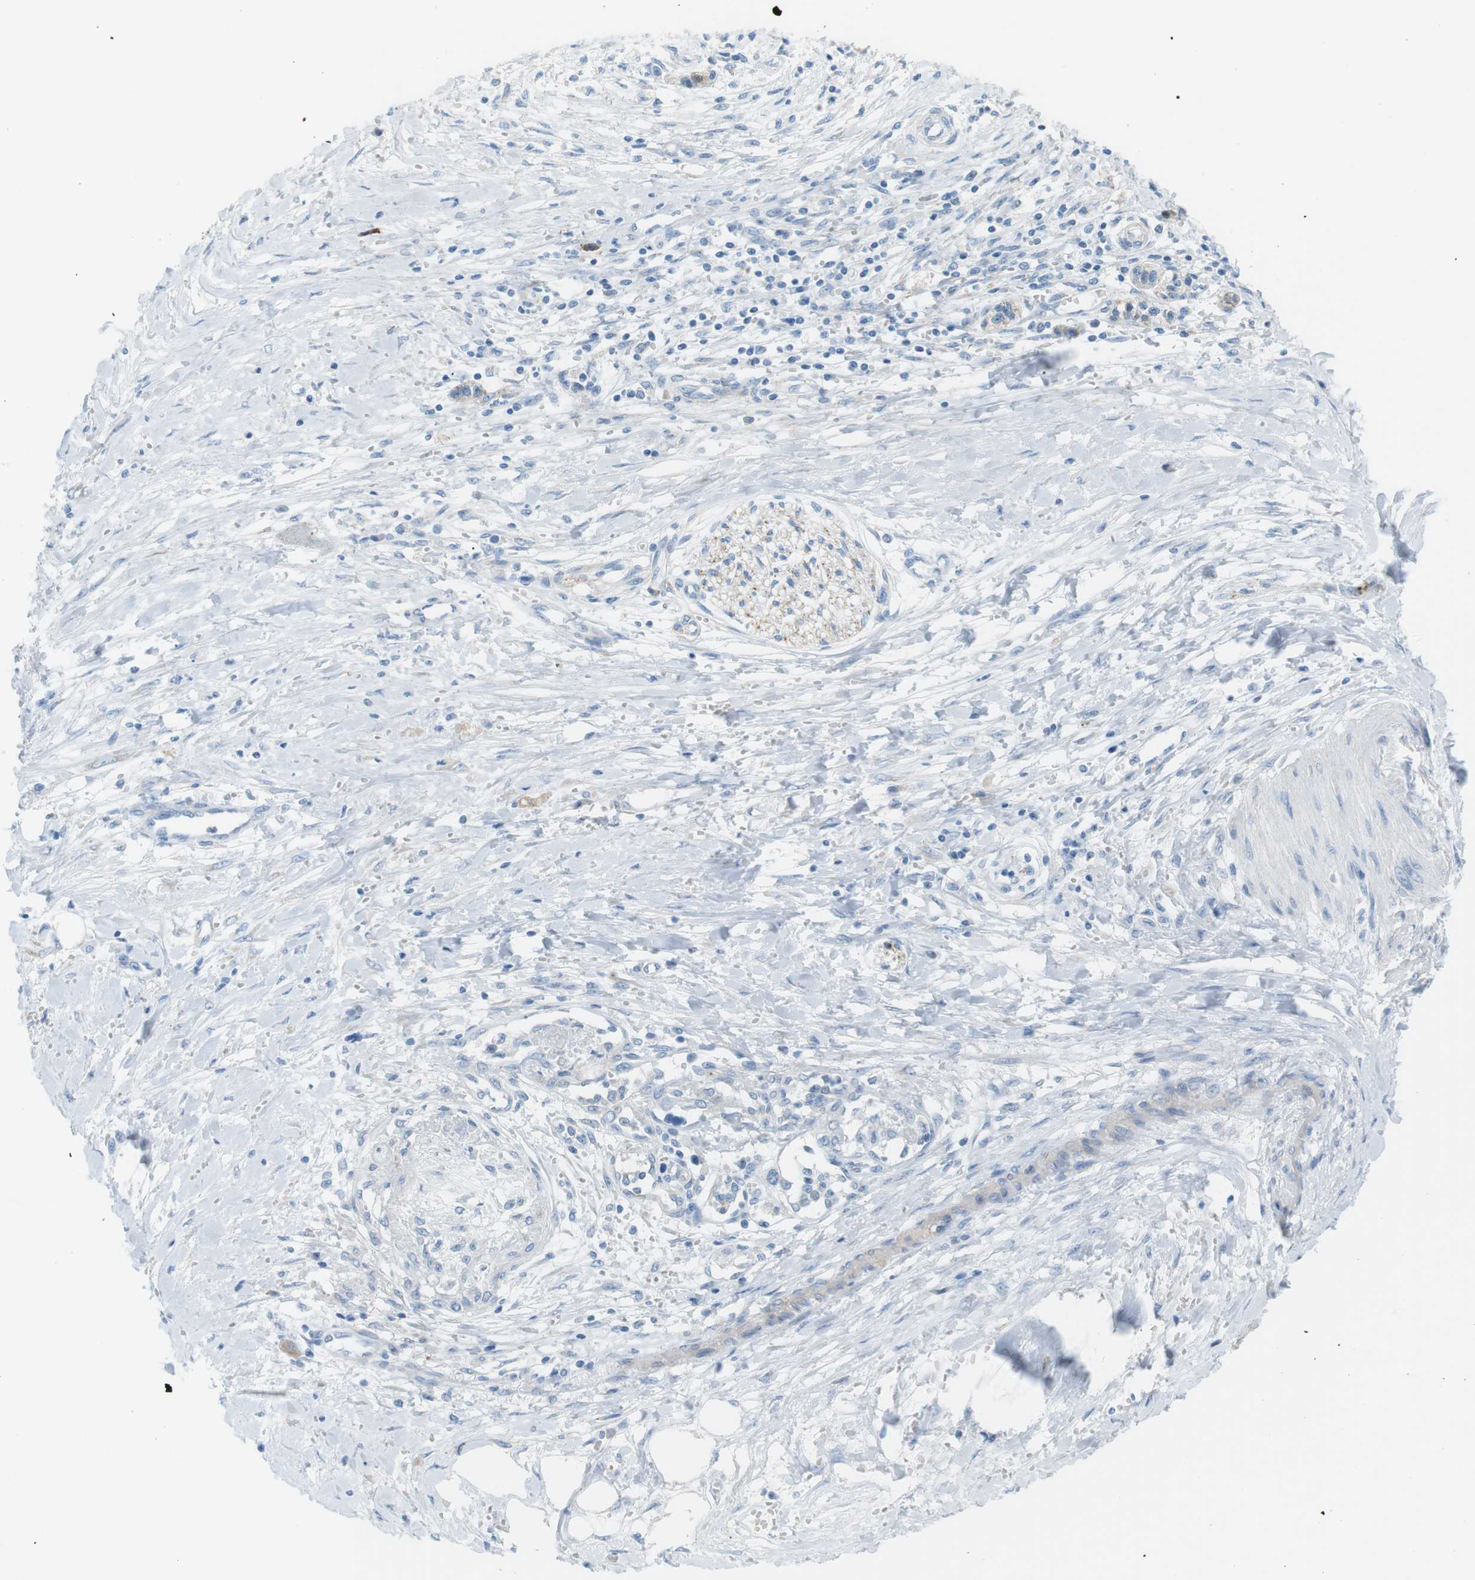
{"staining": {"intensity": "negative", "quantity": "none", "location": "none"}, "tissue": "pancreatic cancer", "cell_type": "Tumor cells", "image_type": "cancer", "snomed": [{"axis": "morphology", "description": "Adenocarcinoma, NOS"}, {"axis": "topography", "description": "Pancreas"}], "caption": "The immunohistochemistry image has no significant expression in tumor cells of pancreatic cancer tissue.", "gene": "VAMP1", "patient": {"sex": "male", "age": 56}}